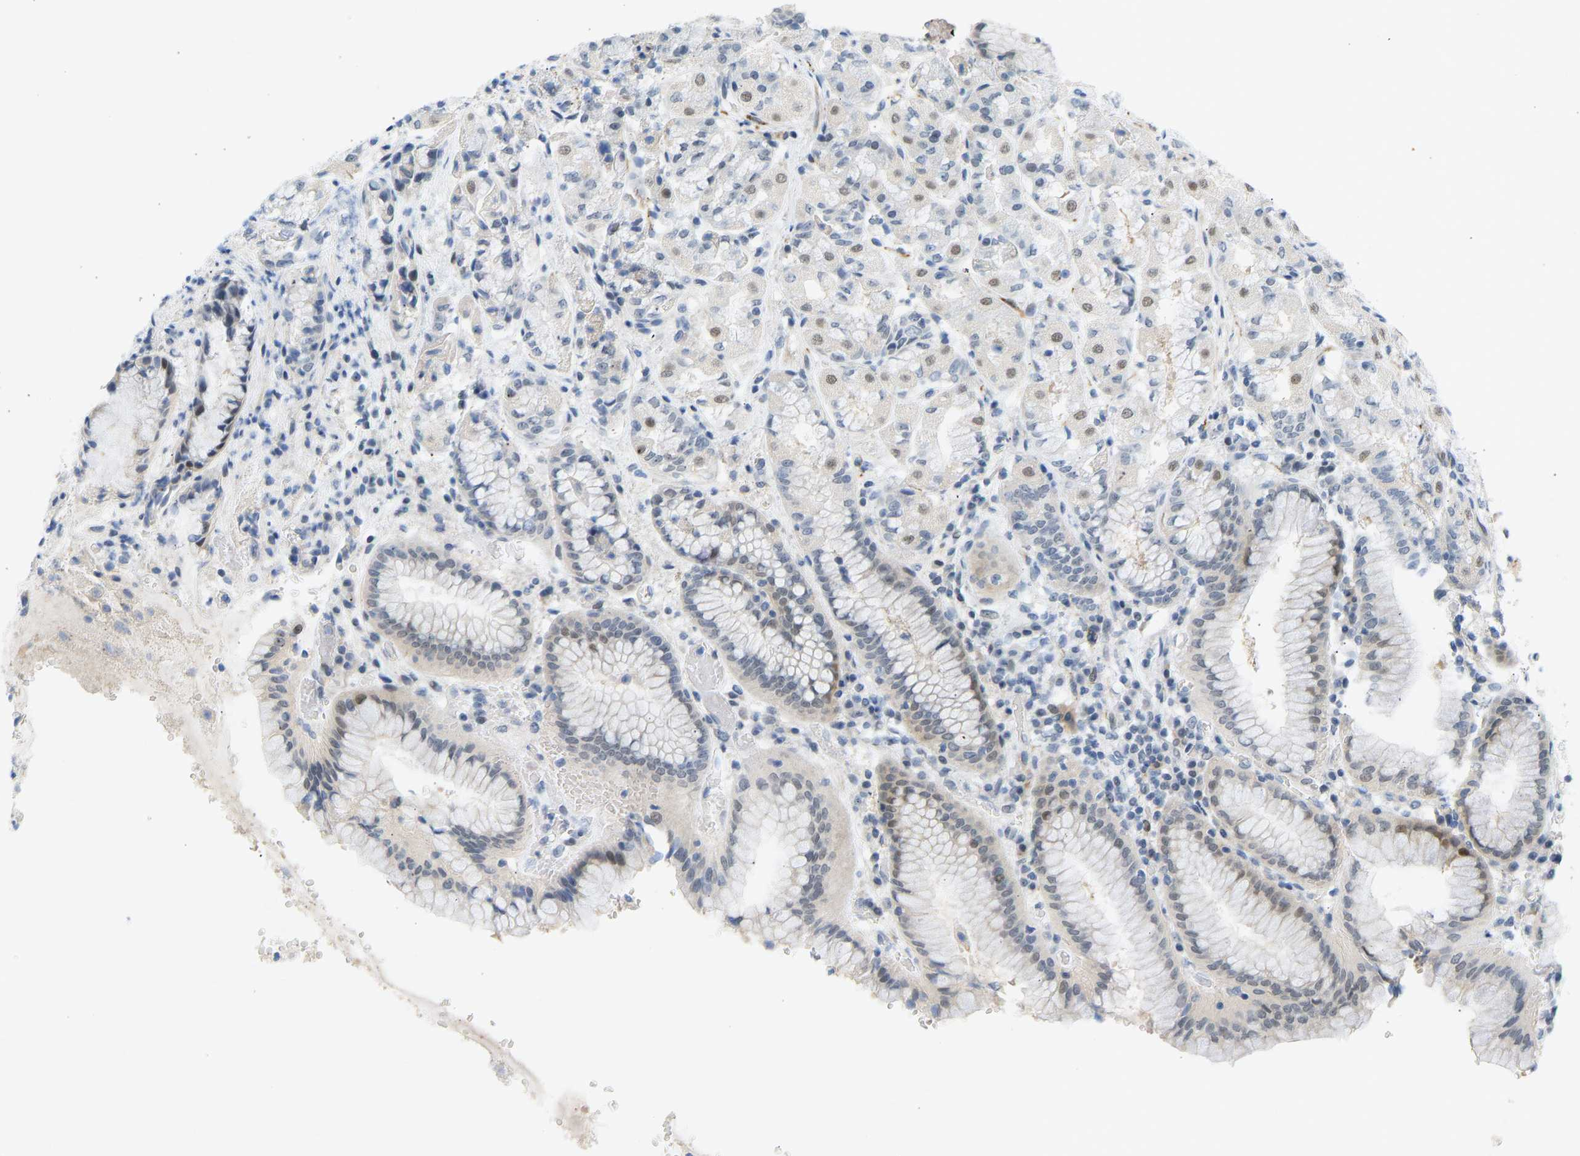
{"staining": {"intensity": "weak", "quantity": "25%-75%", "location": "nuclear"}, "tissue": "stomach", "cell_type": "Glandular cells", "image_type": "normal", "snomed": [{"axis": "morphology", "description": "Normal tissue, NOS"}, {"axis": "topography", "description": "Stomach"}, {"axis": "topography", "description": "Stomach, lower"}], "caption": "A brown stain shows weak nuclear expression of a protein in glandular cells of benign stomach. Nuclei are stained in blue.", "gene": "BAG1", "patient": {"sex": "female", "age": 56}}